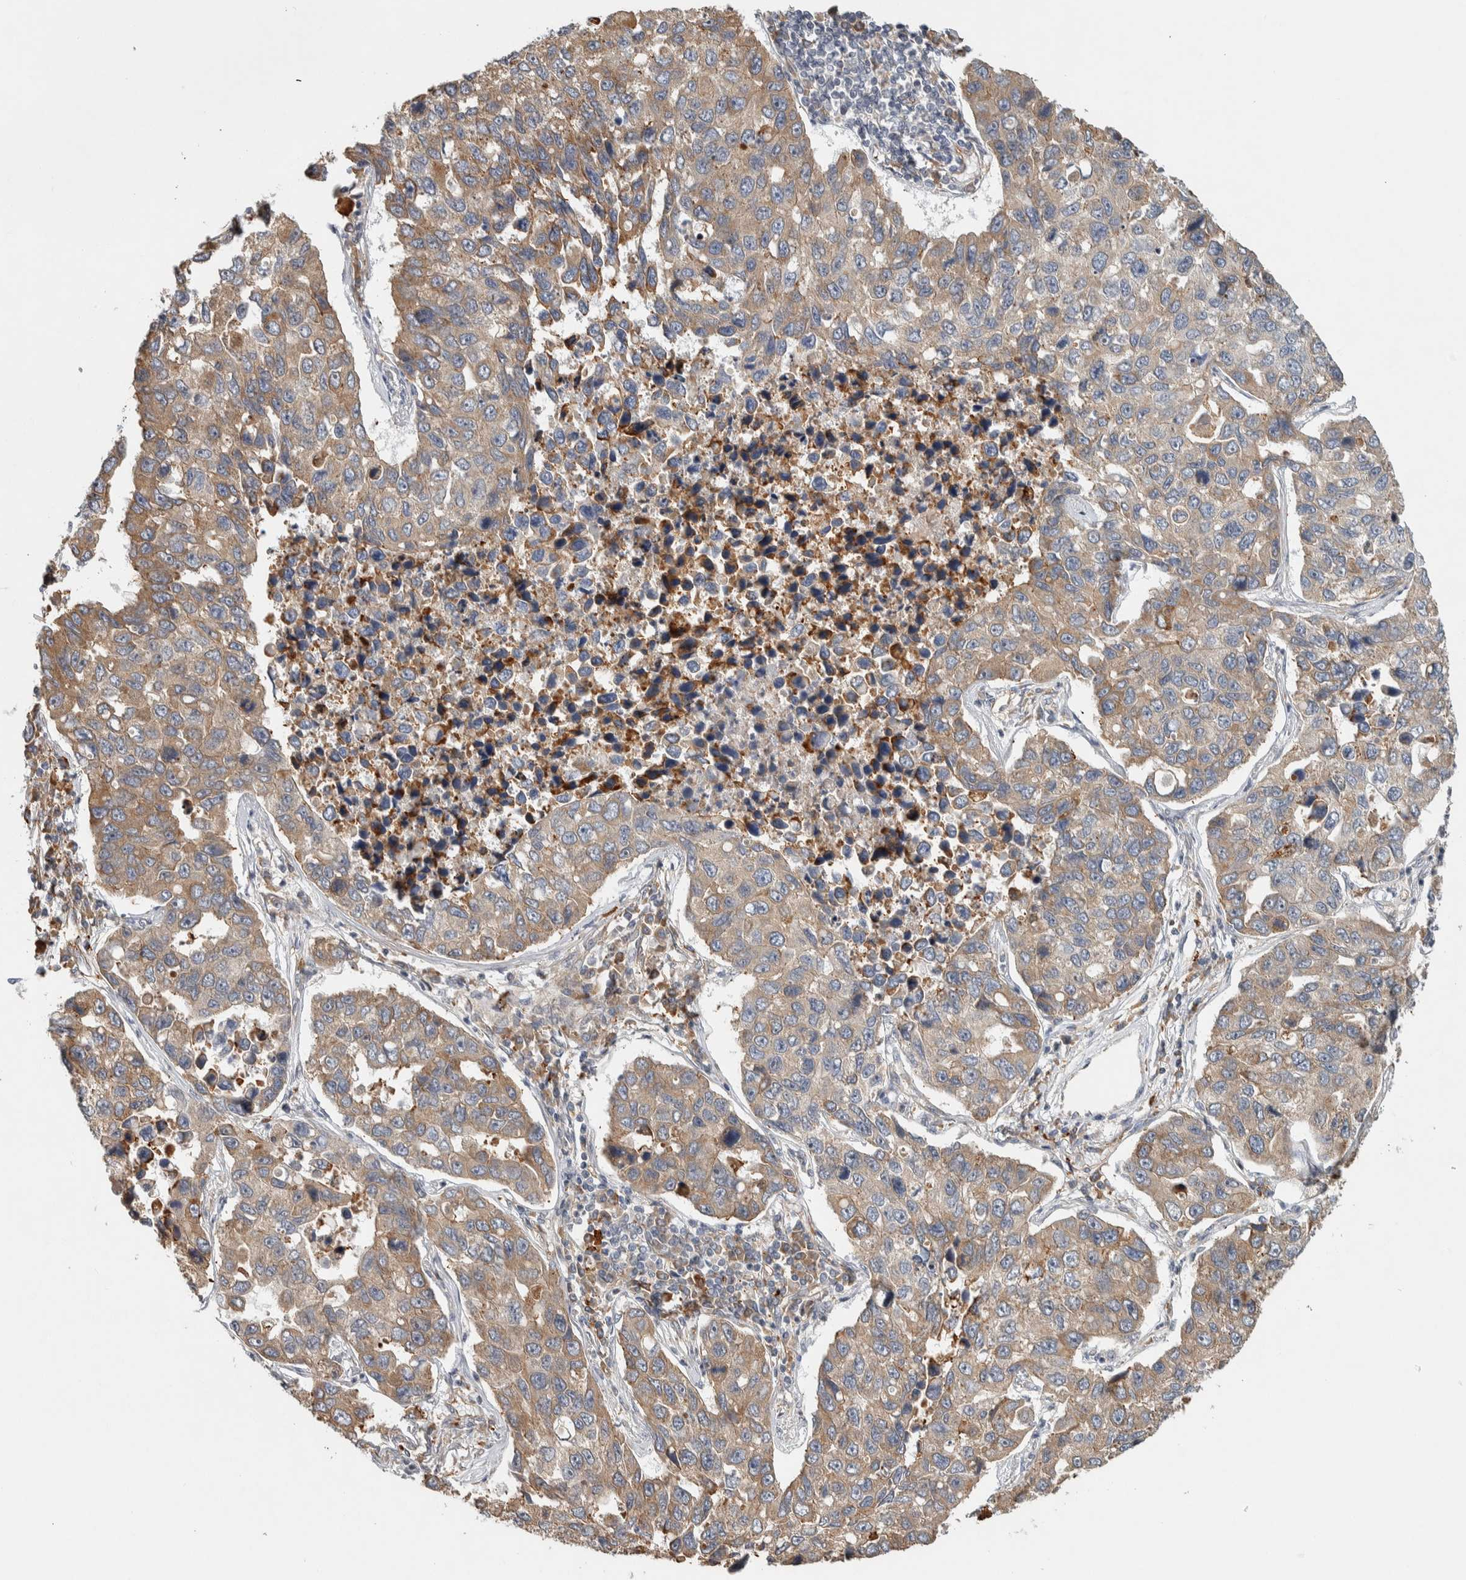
{"staining": {"intensity": "weak", "quantity": ">75%", "location": "cytoplasmic/membranous"}, "tissue": "lung cancer", "cell_type": "Tumor cells", "image_type": "cancer", "snomed": [{"axis": "morphology", "description": "Adenocarcinoma, NOS"}, {"axis": "topography", "description": "Lung"}], "caption": "IHC of lung adenocarcinoma shows low levels of weak cytoplasmic/membranous staining in approximately >75% of tumor cells.", "gene": "TBC1D31", "patient": {"sex": "male", "age": 64}}